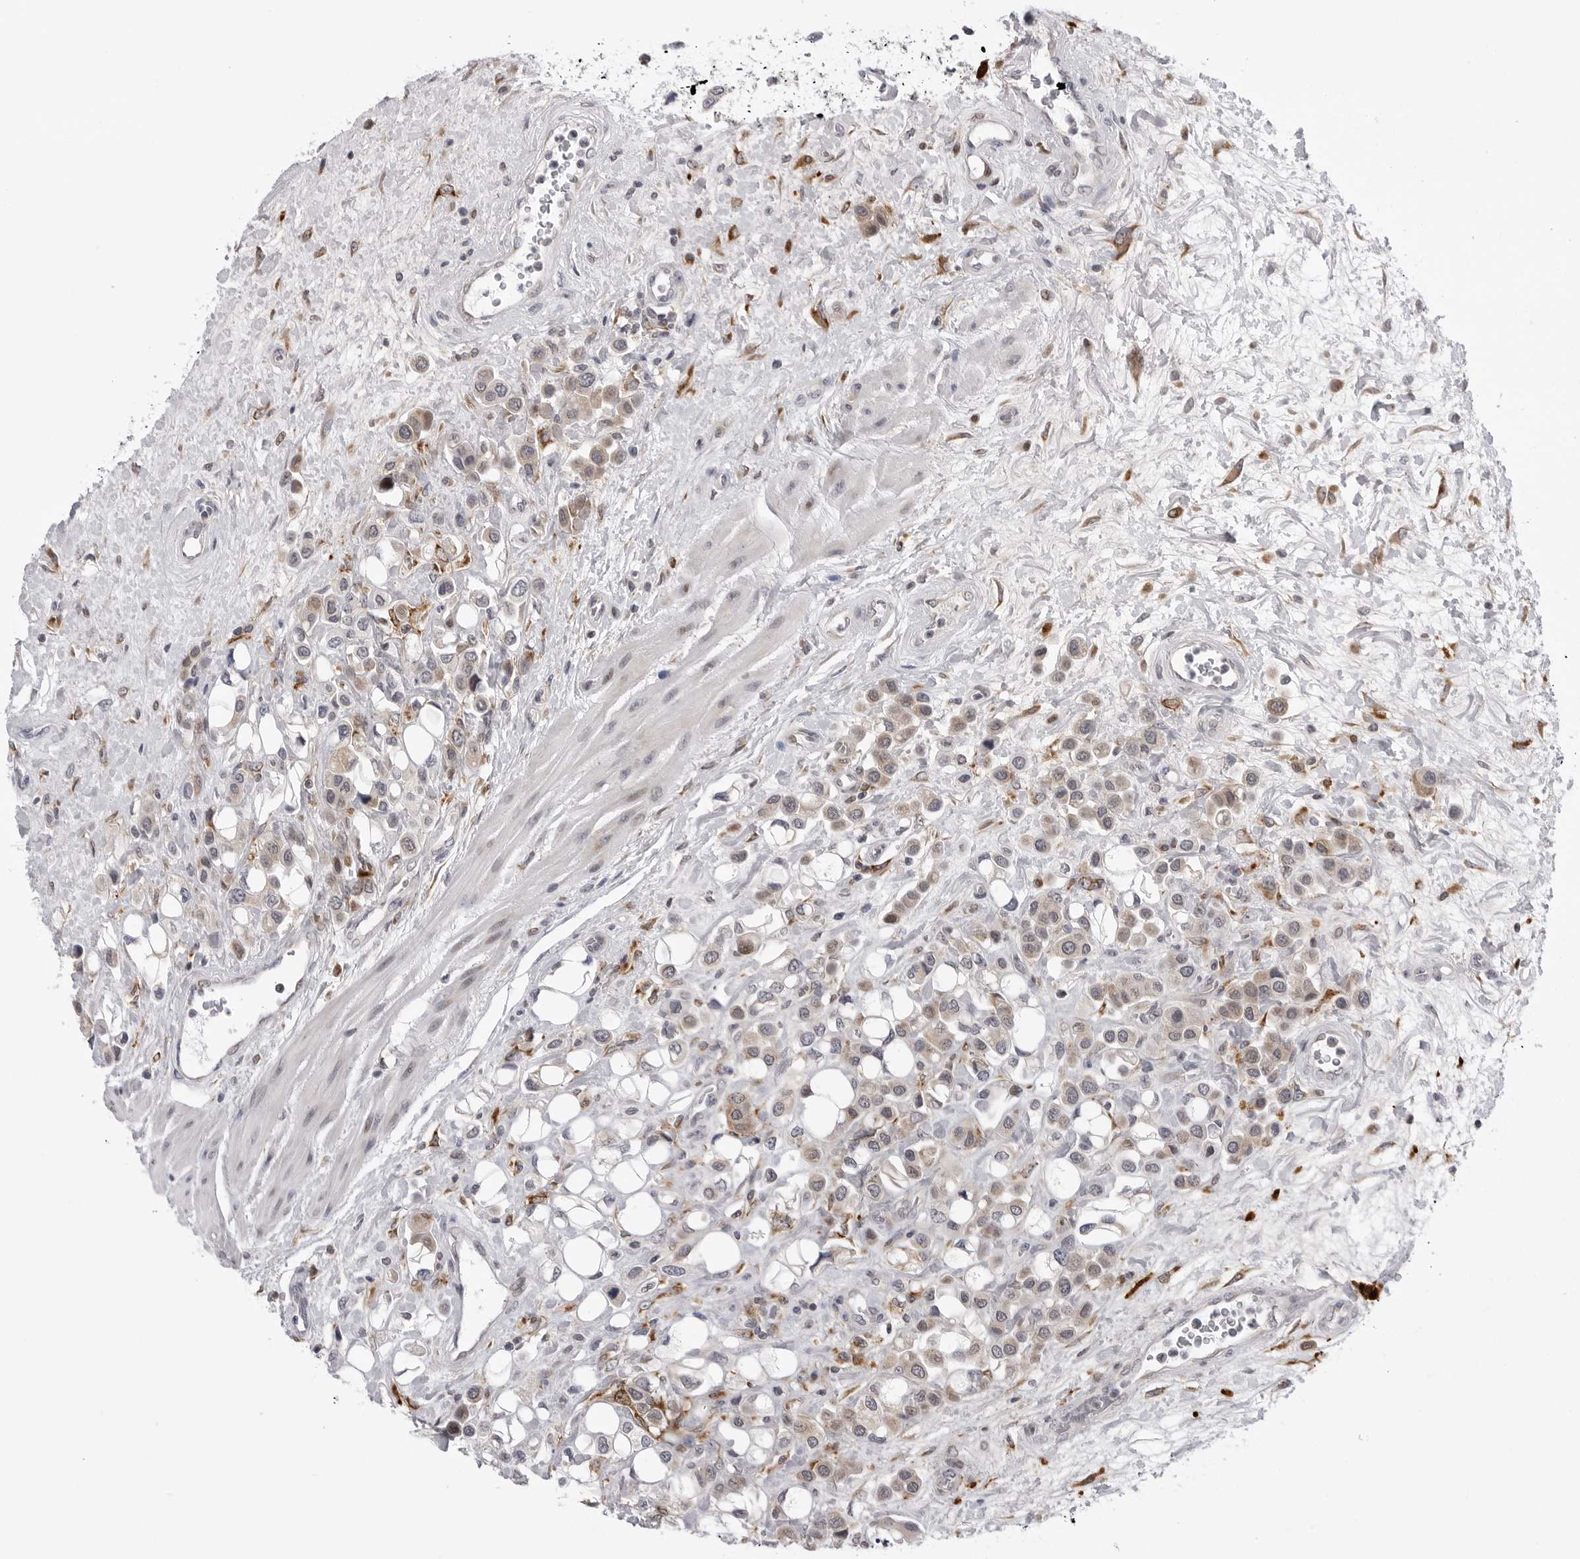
{"staining": {"intensity": "moderate", "quantity": "<25%", "location": "cytoplasmic/membranous"}, "tissue": "urothelial cancer", "cell_type": "Tumor cells", "image_type": "cancer", "snomed": [{"axis": "morphology", "description": "Urothelial carcinoma, High grade"}, {"axis": "topography", "description": "Urinary bladder"}], "caption": "An IHC histopathology image of neoplastic tissue is shown. Protein staining in brown labels moderate cytoplasmic/membranous positivity in urothelial cancer within tumor cells.", "gene": "CDK20", "patient": {"sex": "male", "age": 50}}